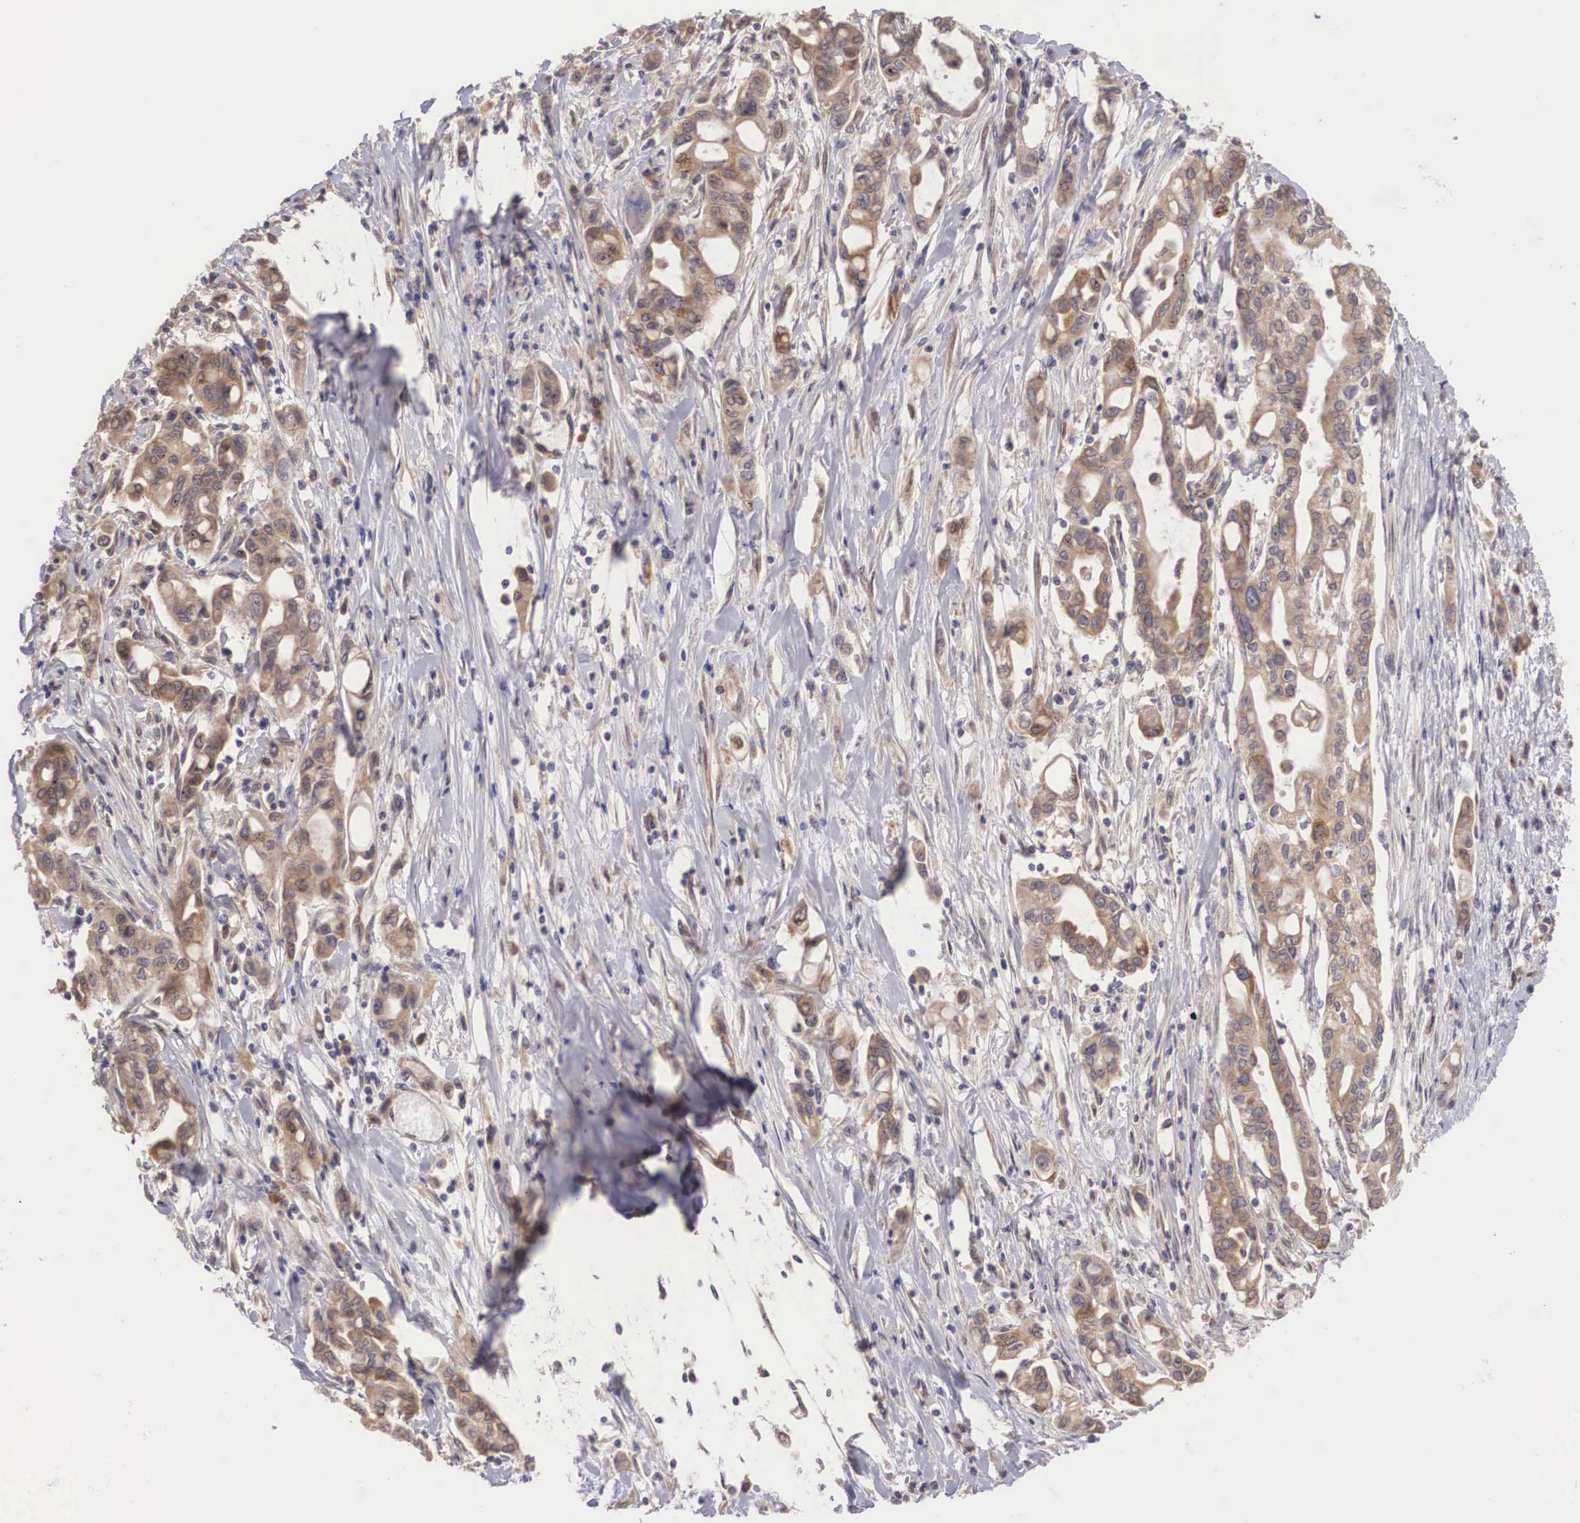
{"staining": {"intensity": "weak", "quantity": ">75%", "location": "cytoplasmic/membranous"}, "tissue": "pancreatic cancer", "cell_type": "Tumor cells", "image_type": "cancer", "snomed": [{"axis": "morphology", "description": "Adenocarcinoma, NOS"}, {"axis": "topography", "description": "Pancreas"}], "caption": "An image showing weak cytoplasmic/membranous staining in approximately >75% of tumor cells in pancreatic cancer, as visualized by brown immunohistochemical staining.", "gene": "DNAJB7", "patient": {"sex": "female", "age": 57}}